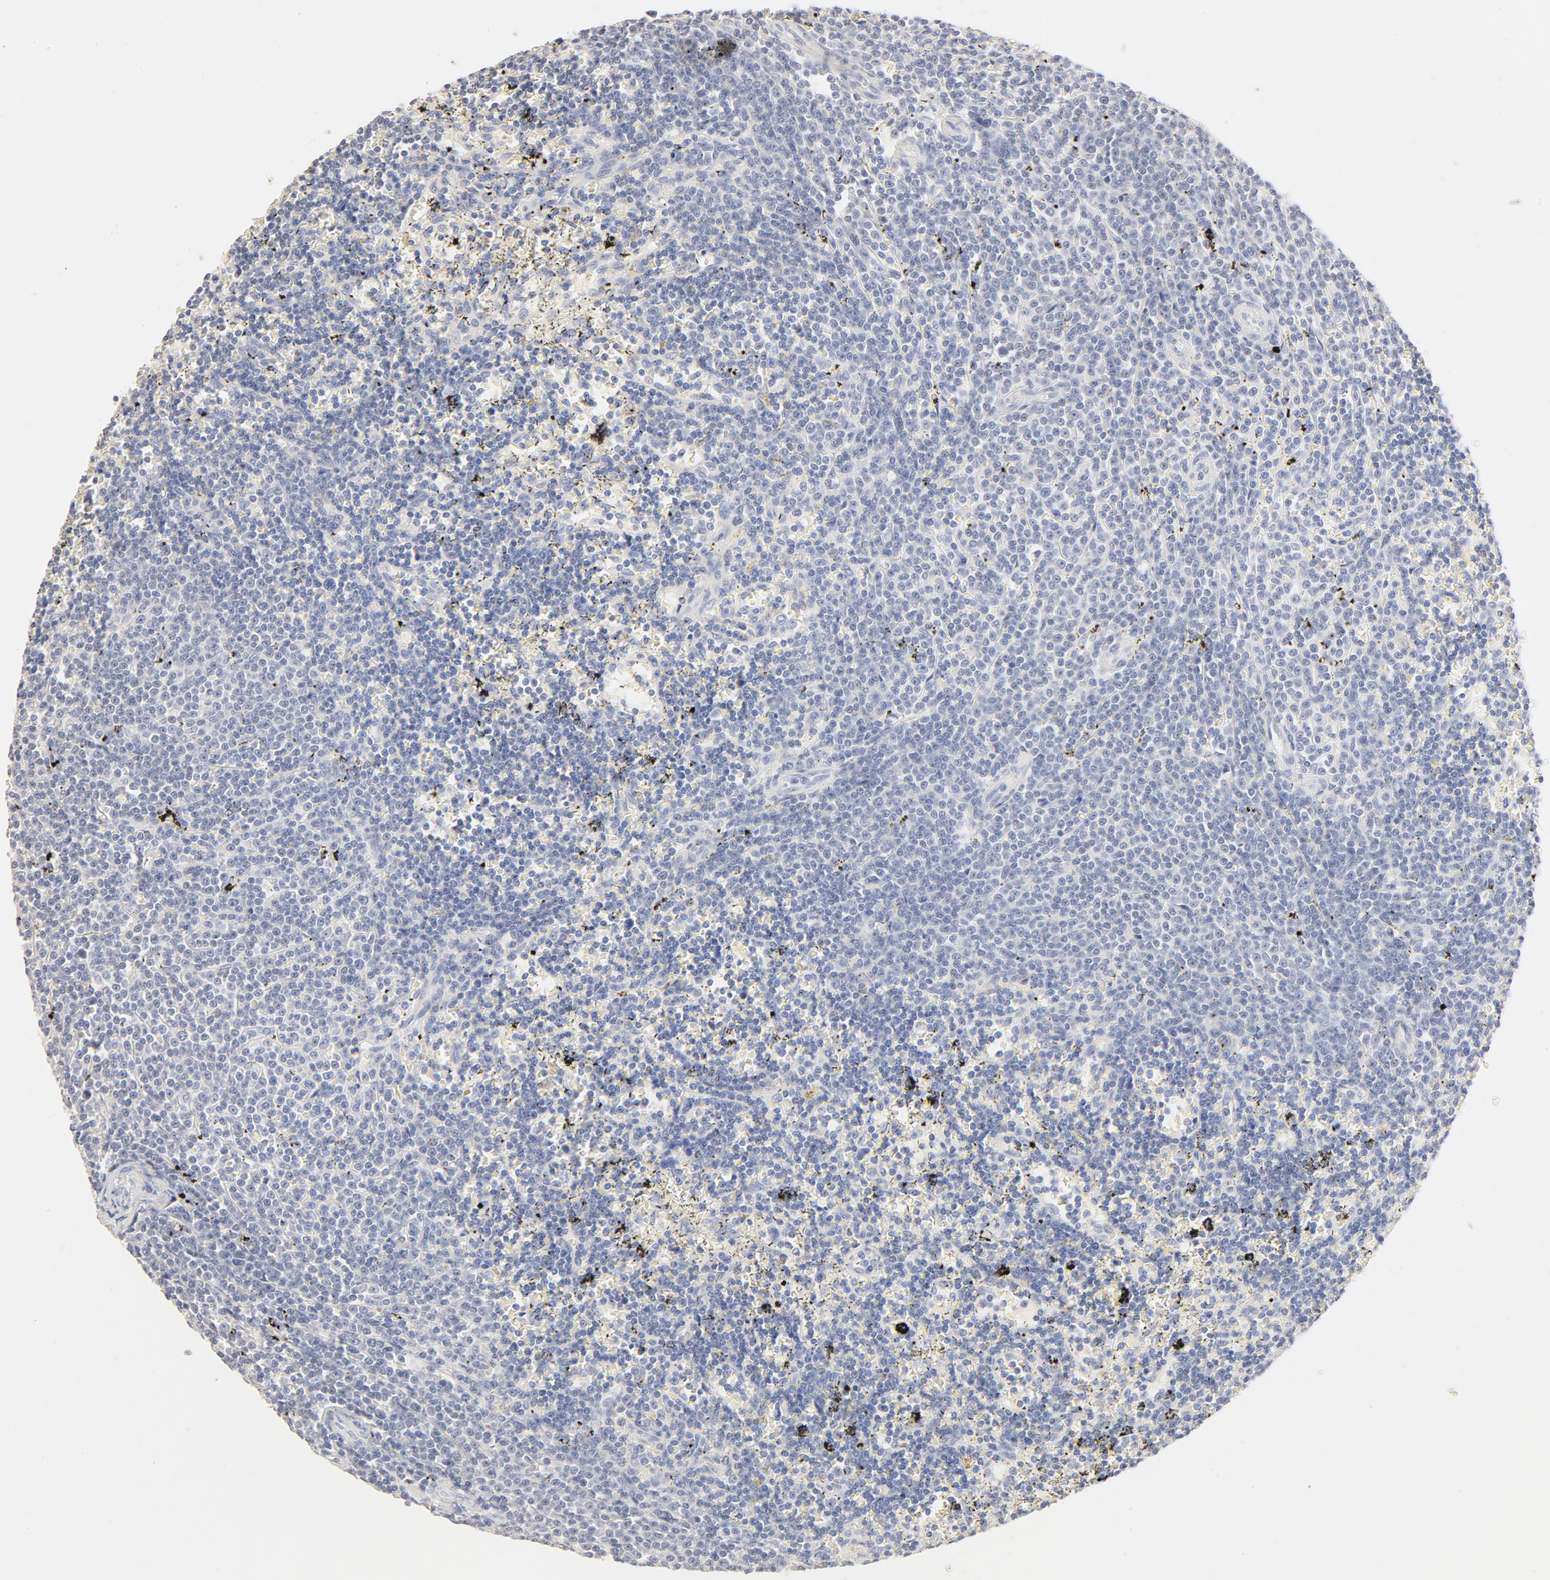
{"staining": {"intensity": "negative", "quantity": "none", "location": "none"}, "tissue": "lymphoma", "cell_type": "Tumor cells", "image_type": "cancer", "snomed": [{"axis": "morphology", "description": "Malignant lymphoma, non-Hodgkin's type, Low grade"}, {"axis": "topography", "description": "Spleen"}], "caption": "A high-resolution histopathology image shows IHC staining of malignant lymphoma, non-Hodgkin's type (low-grade), which displays no significant staining in tumor cells.", "gene": "FCGBP", "patient": {"sex": "male", "age": 60}}